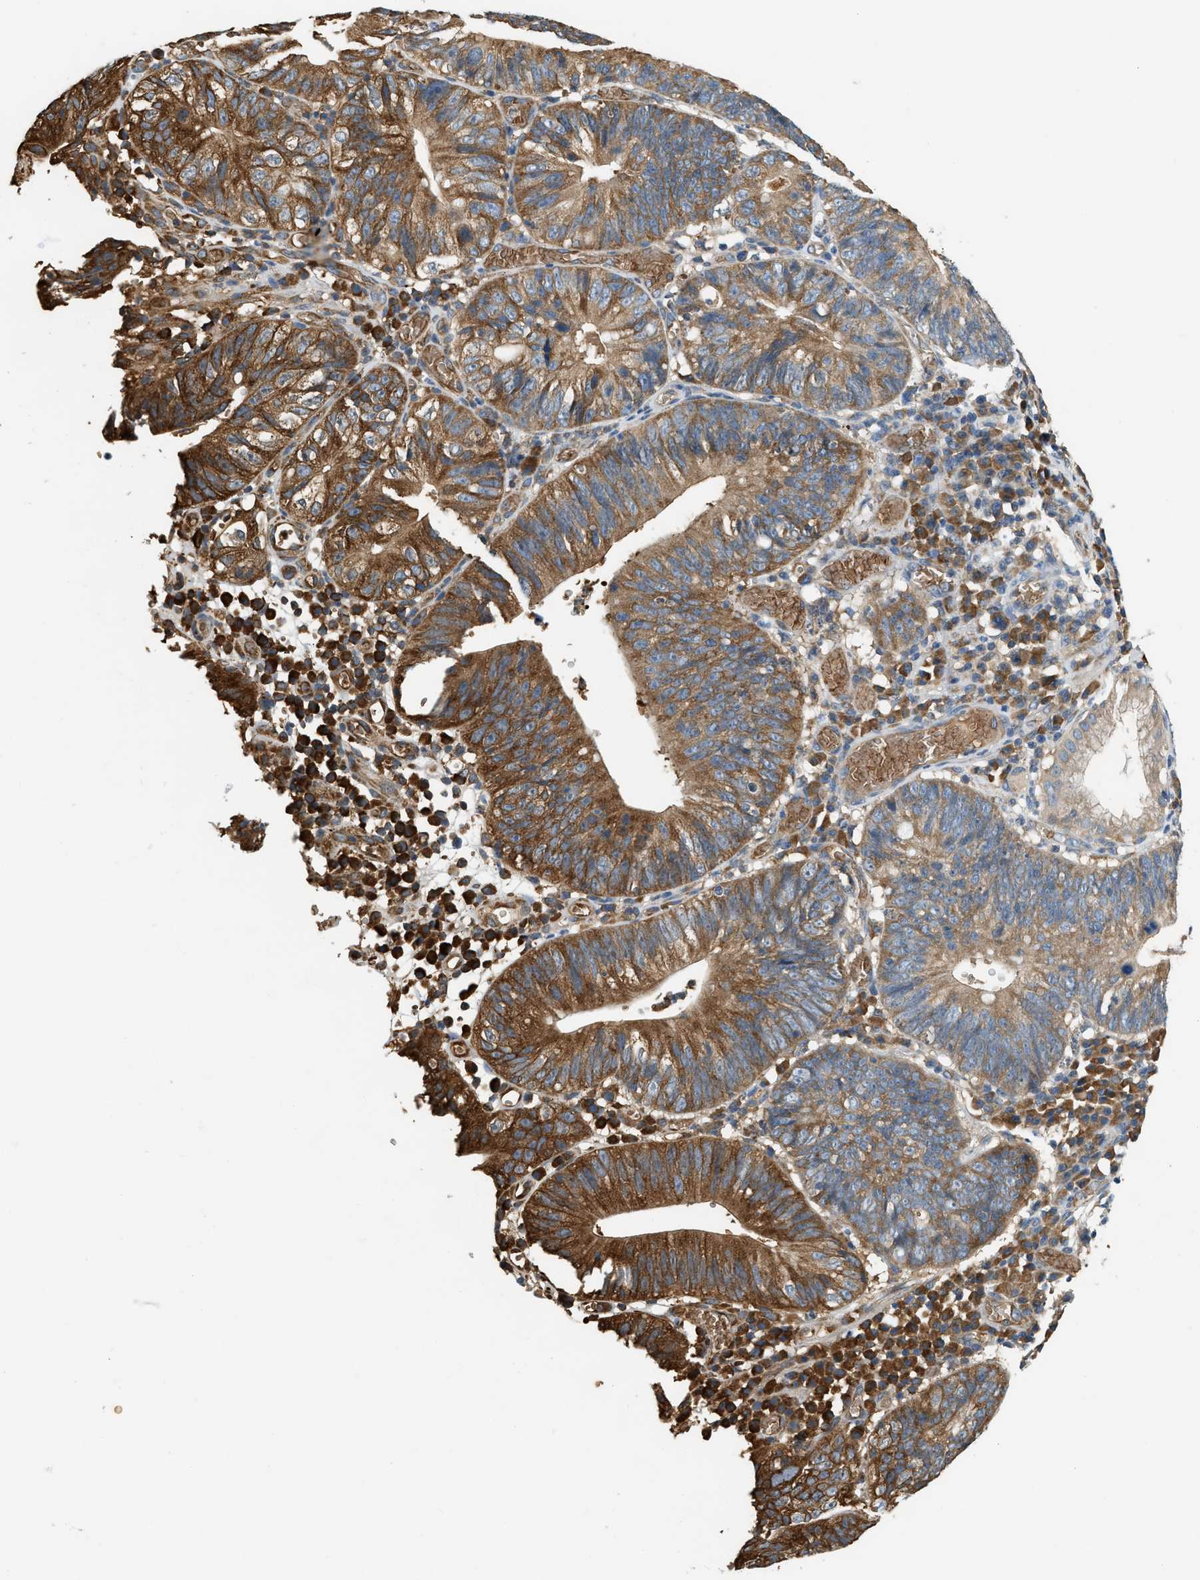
{"staining": {"intensity": "moderate", "quantity": "25%-75%", "location": "cytoplasmic/membranous"}, "tissue": "stomach cancer", "cell_type": "Tumor cells", "image_type": "cancer", "snomed": [{"axis": "morphology", "description": "Adenocarcinoma, NOS"}, {"axis": "topography", "description": "Stomach"}], "caption": "A high-resolution micrograph shows immunohistochemistry staining of stomach cancer, which exhibits moderate cytoplasmic/membranous positivity in approximately 25%-75% of tumor cells.", "gene": "CYTH2", "patient": {"sex": "male", "age": 59}}